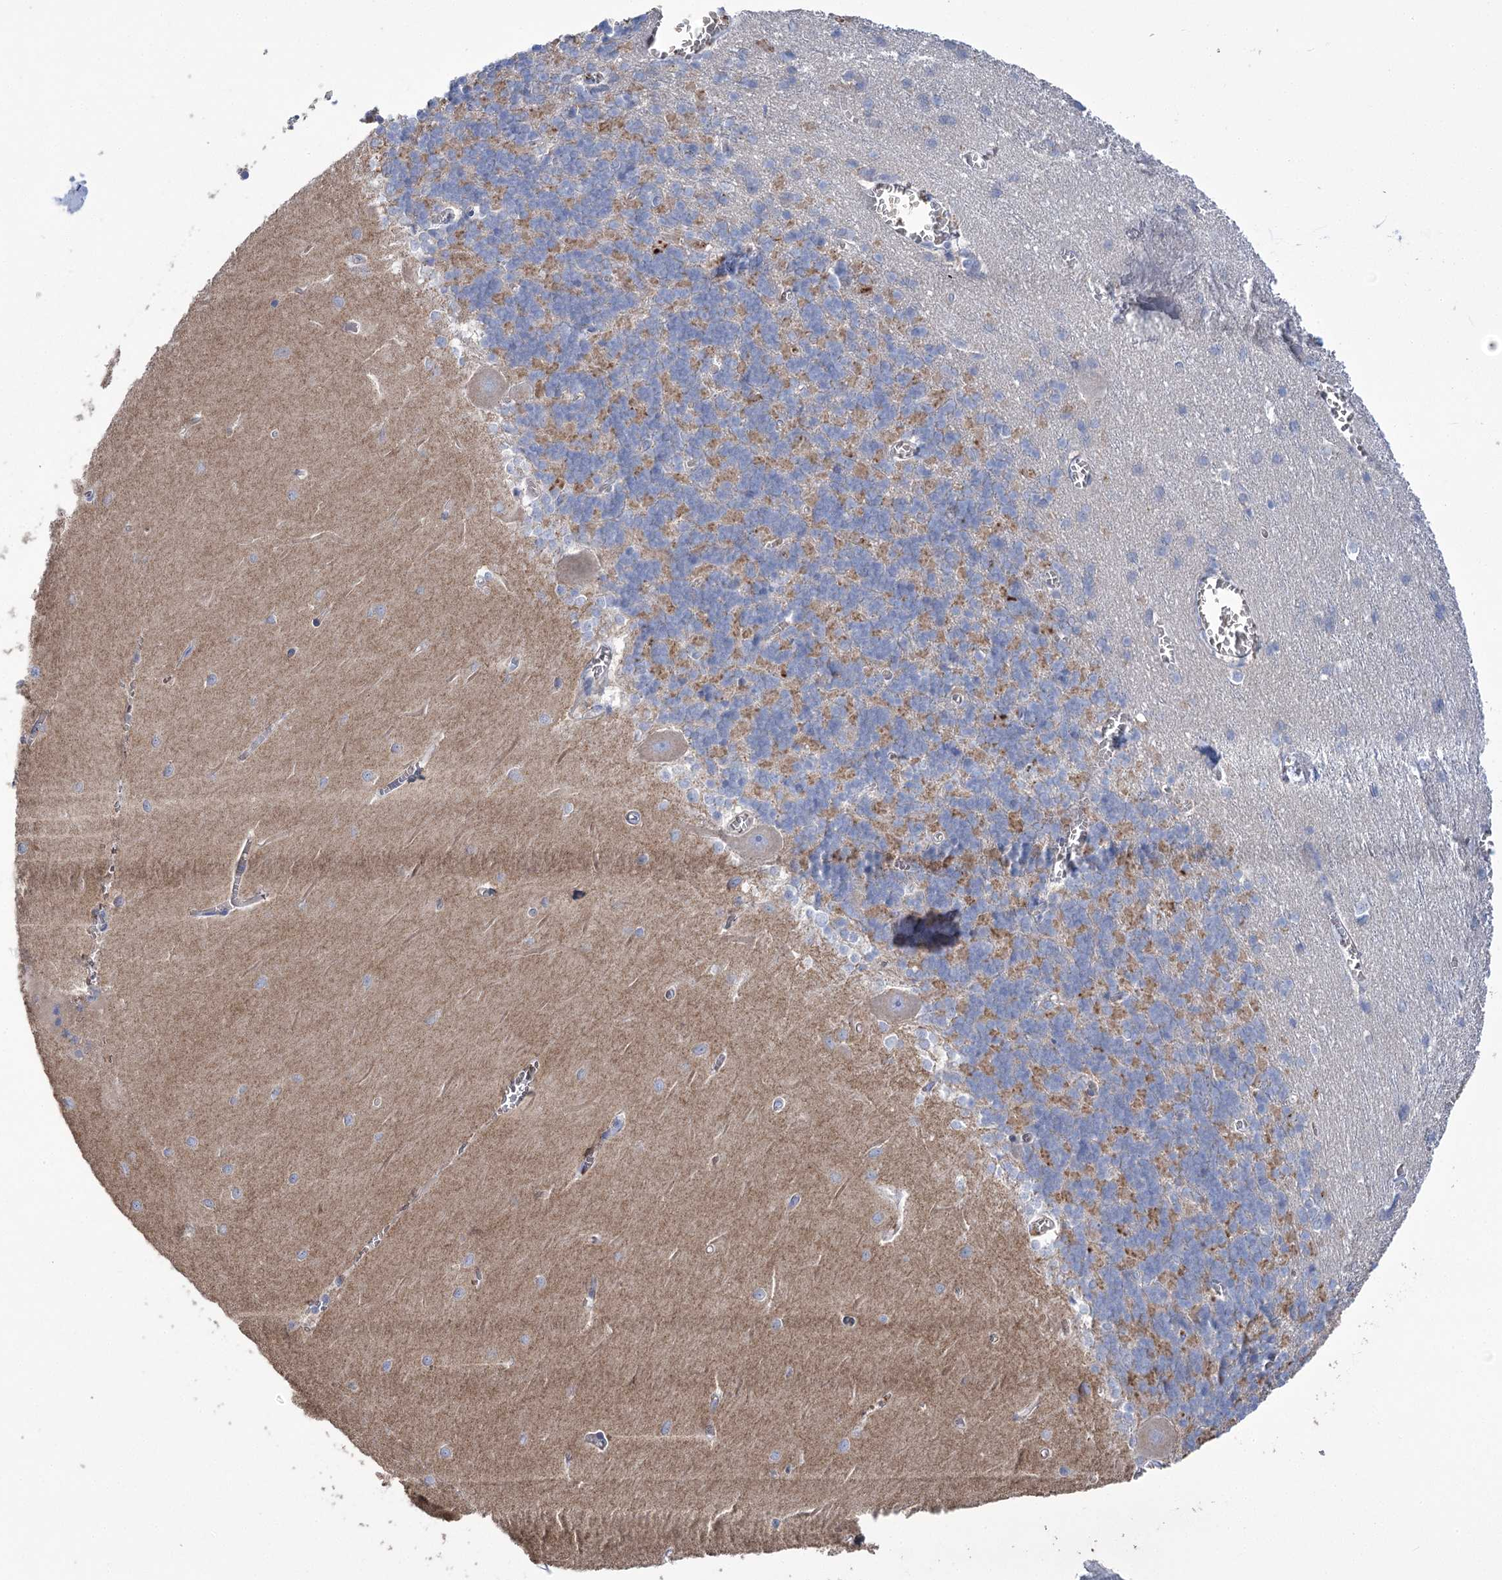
{"staining": {"intensity": "weak", "quantity": "<25%", "location": "cytoplasmic/membranous"}, "tissue": "cerebellum", "cell_type": "Cells in granular layer", "image_type": "normal", "snomed": [{"axis": "morphology", "description": "Normal tissue, NOS"}, {"axis": "topography", "description": "Cerebellum"}], "caption": "Benign cerebellum was stained to show a protein in brown. There is no significant staining in cells in granular layer. The staining was performed using DAB to visualize the protein expression in brown, while the nuclei were stained in blue with hematoxylin (Magnification: 20x).", "gene": "PRSS53", "patient": {"sex": "male", "age": 37}}